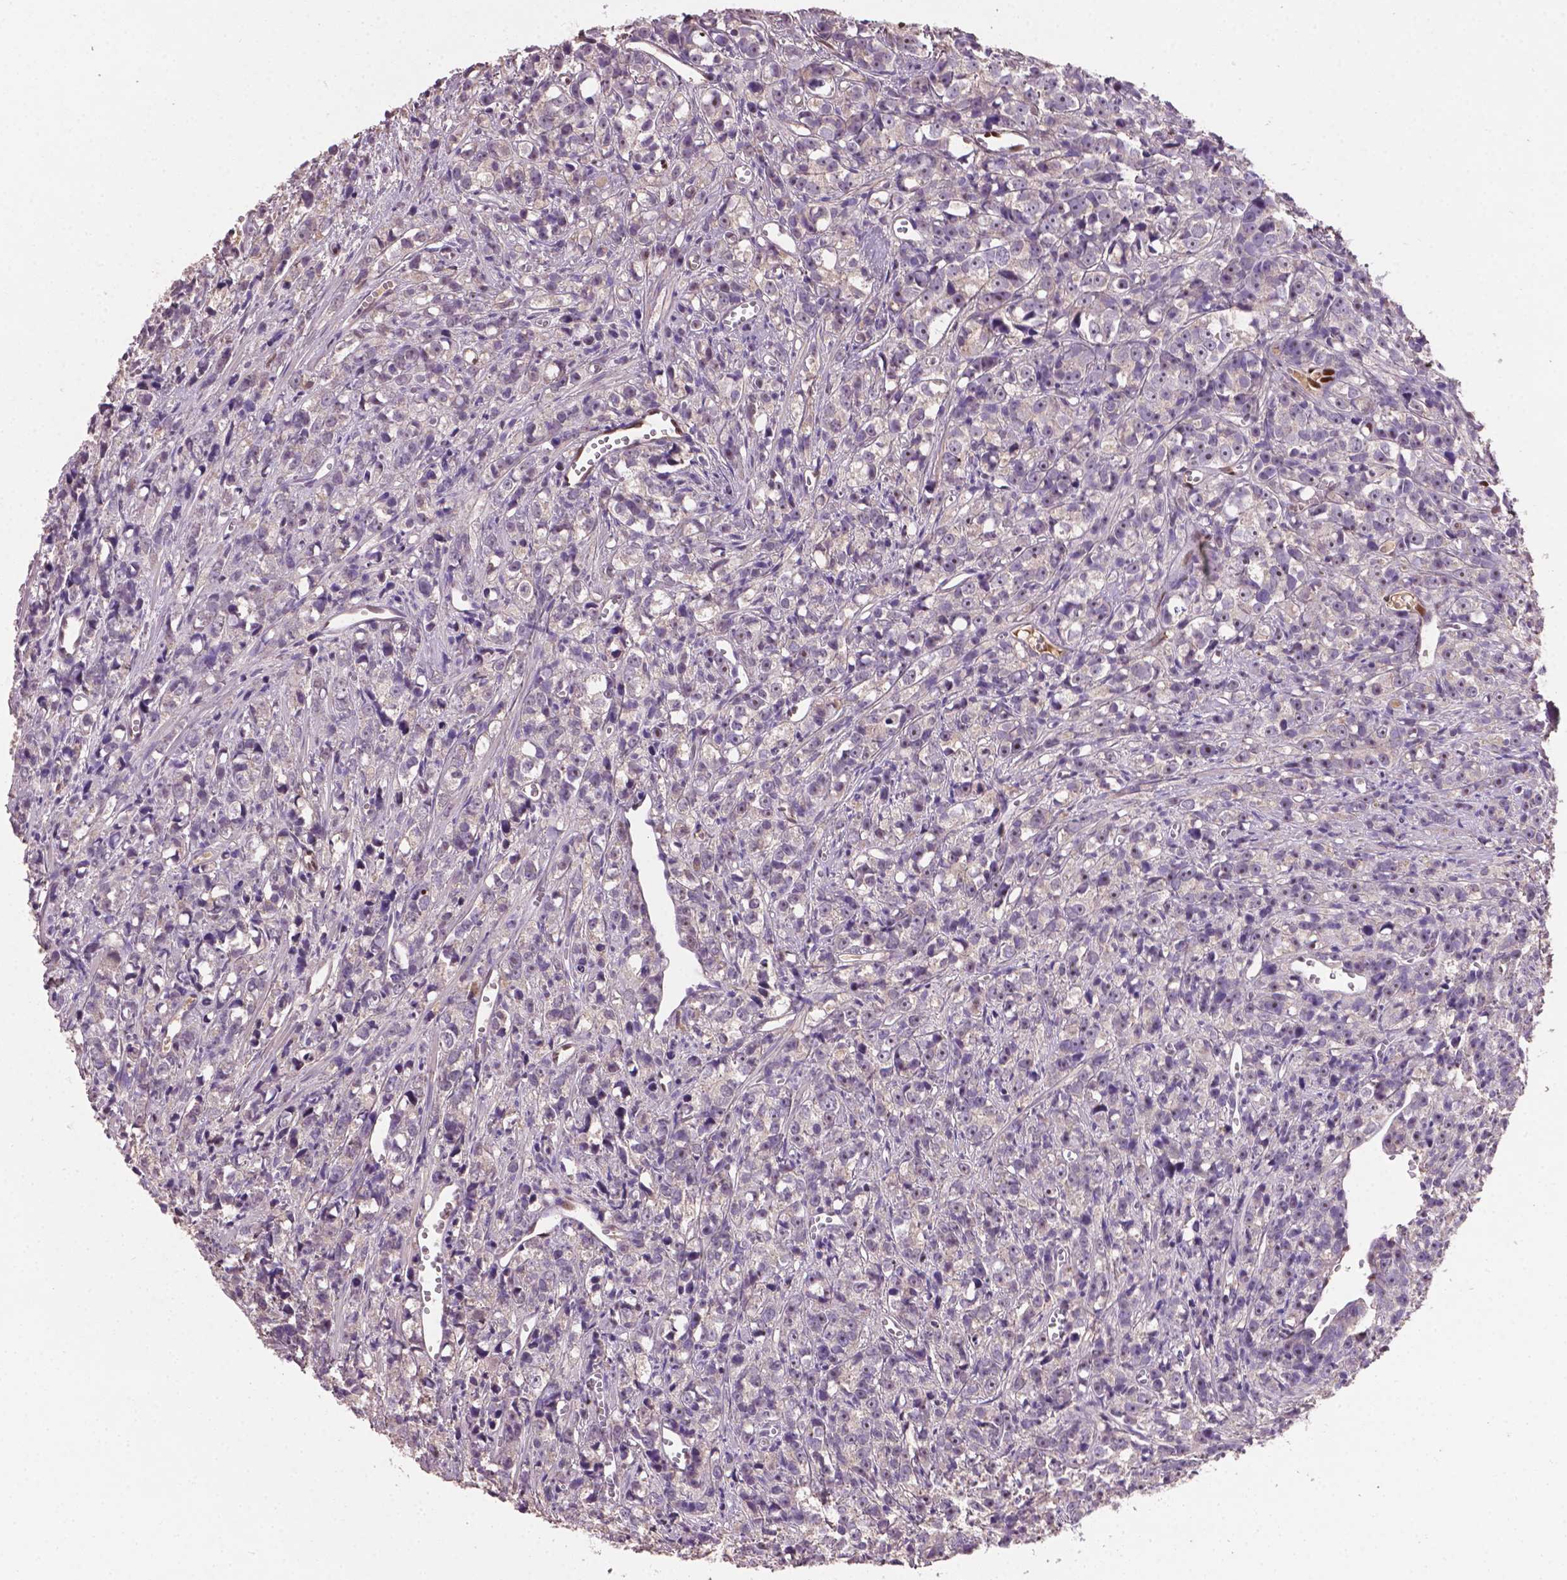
{"staining": {"intensity": "negative", "quantity": "none", "location": "none"}, "tissue": "prostate cancer", "cell_type": "Tumor cells", "image_type": "cancer", "snomed": [{"axis": "morphology", "description": "Adenocarcinoma, High grade"}, {"axis": "topography", "description": "Prostate"}], "caption": "Immunohistochemical staining of human adenocarcinoma (high-grade) (prostate) demonstrates no significant positivity in tumor cells. (DAB (3,3'-diaminobenzidine) immunohistochemistry (IHC) visualized using brightfield microscopy, high magnification).", "gene": "SOX17", "patient": {"sex": "male", "age": 77}}